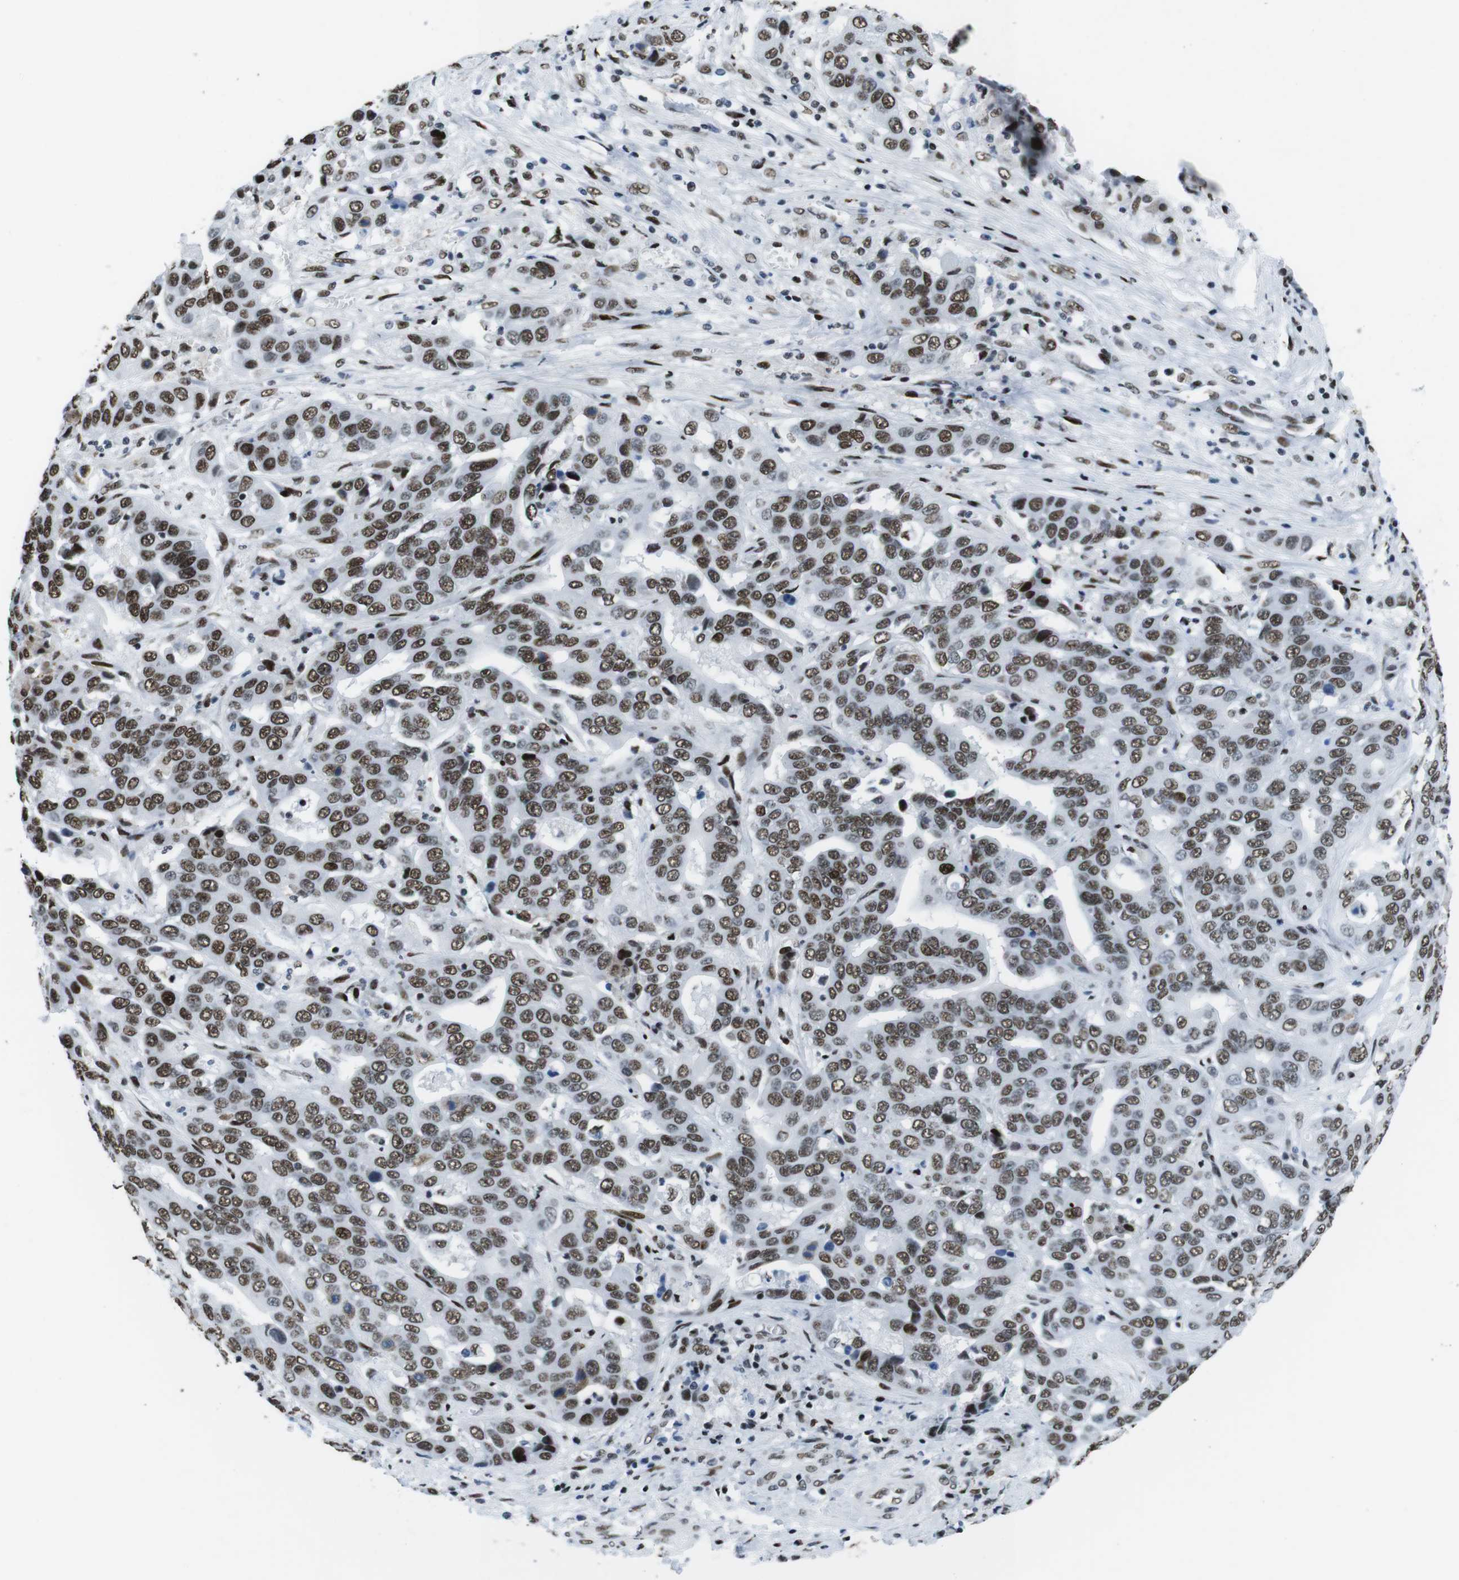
{"staining": {"intensity": "moderate", "quantity": ">75%", "location": "nuclear"}, "tissue": "liver cancer", "cell_type": "Tumor cells", "image_type": "cancer", "snomed": [{"axis": "morphology", "description": "Cholangiocarcinoma"}, {"axis": "topography", "description": "Liver"}], "caption": "IHC staining of liver cancer, which demonstrates medium levels of moderate nuclear expression in approximately >75% of tumor cells indicating moderate nuclear protein positivity. The staining was performed using DAB (brown) for protein detection and nuclei were counterstained in hematoxylin (blue).", "gene": "CITED2", "patient": {"sex": "female", "age": 52}}